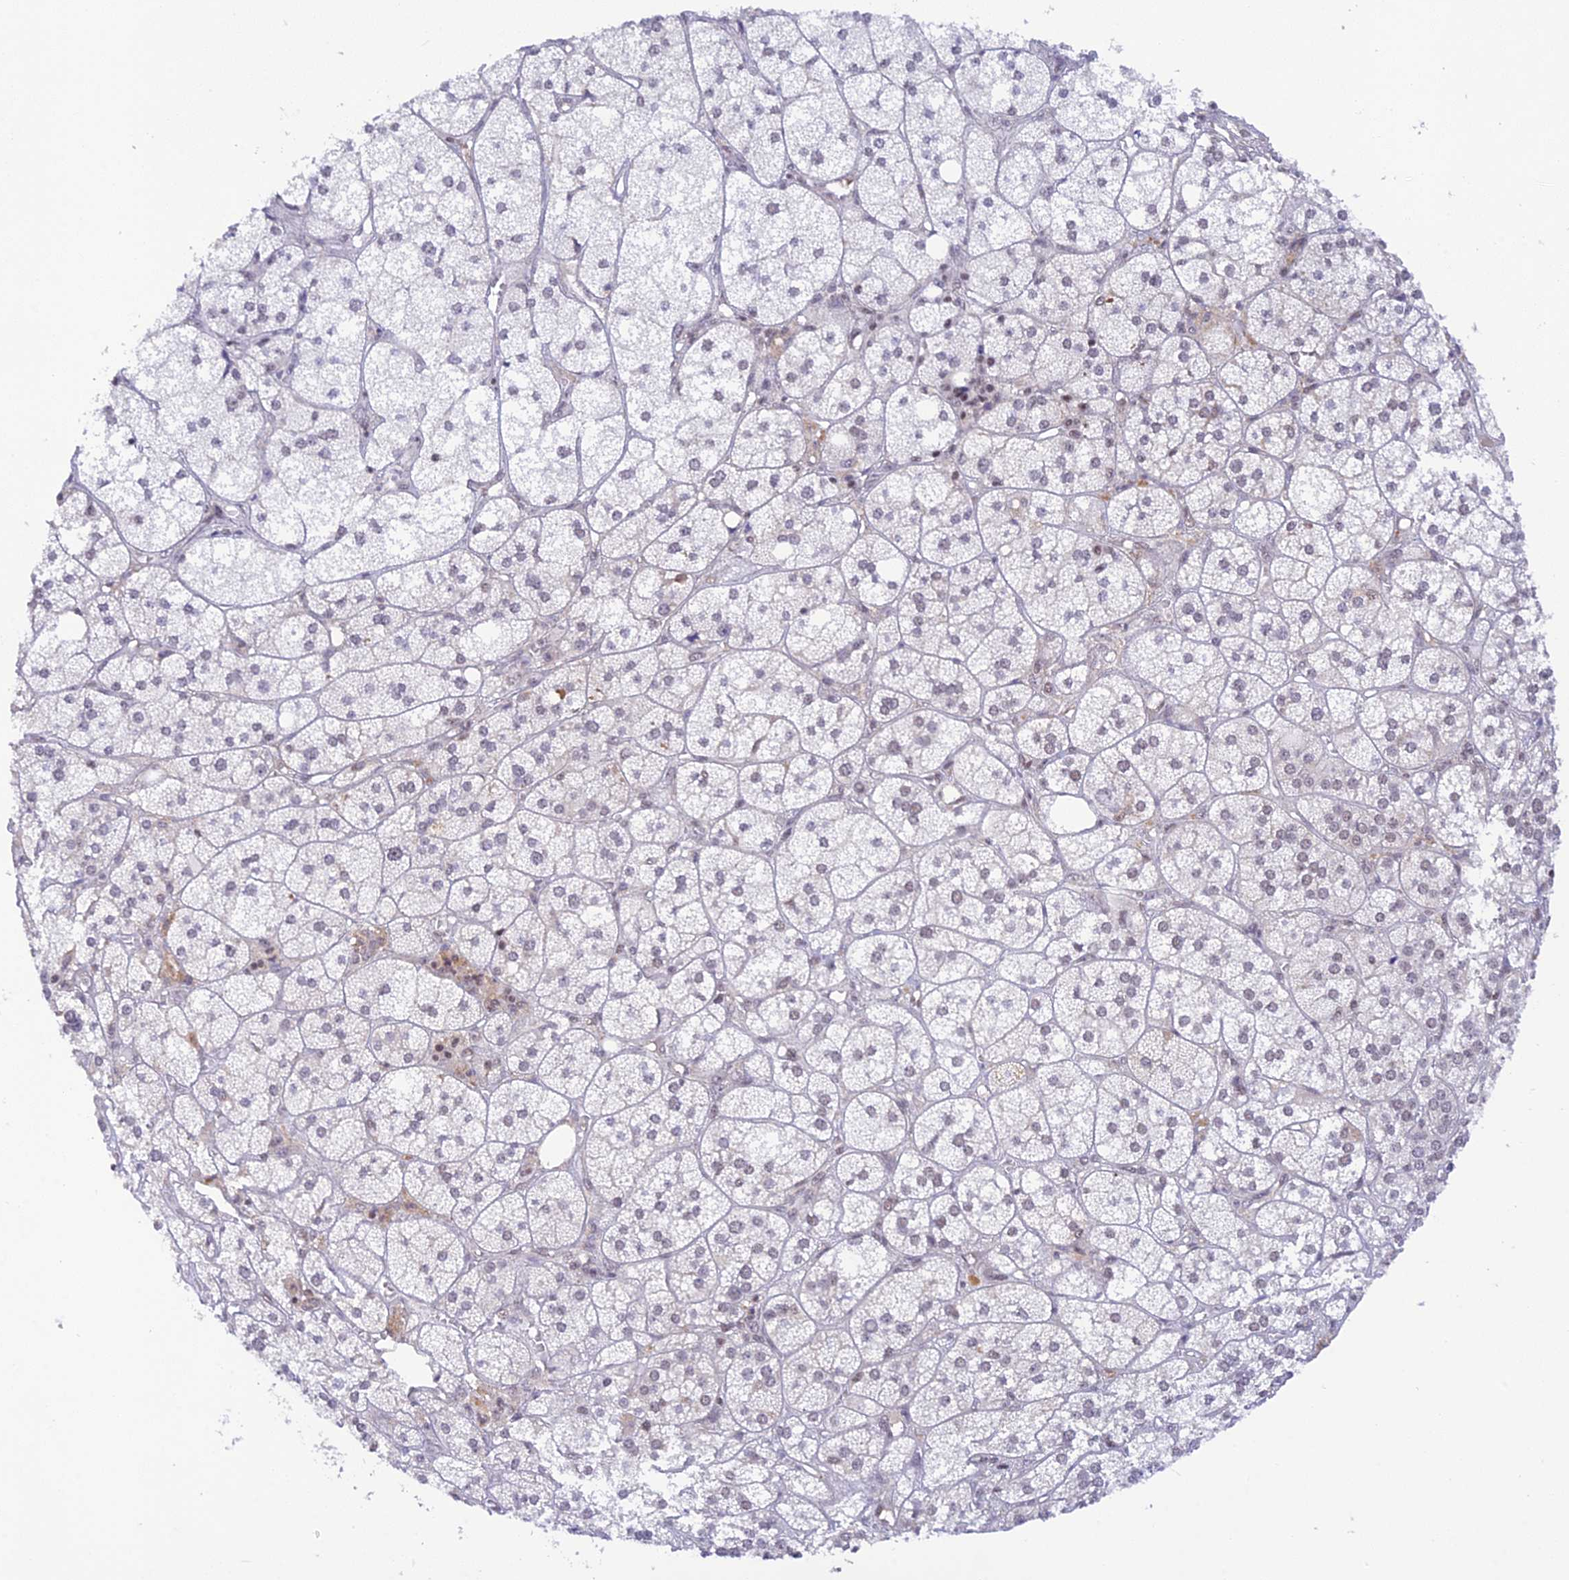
{"staining": {"intensity": "weak", "quantity": "<25%", "location": "nuclear"}, "tissue": "adrenal gland", "cell_type": "Glandular cells", "image_type": "normal", "snomed": [{"axis": "morphology", "description": "Normal tissue, NOS"}, {"axis": "topography", "description": "Adrenal gland"}], "caption": "This is an immunohistochemistry micrograph of benign adrenal gland. There is no expression in glandular cells.", "gene": "THAP11", "patient": {"sex": "female", "age": 61}}